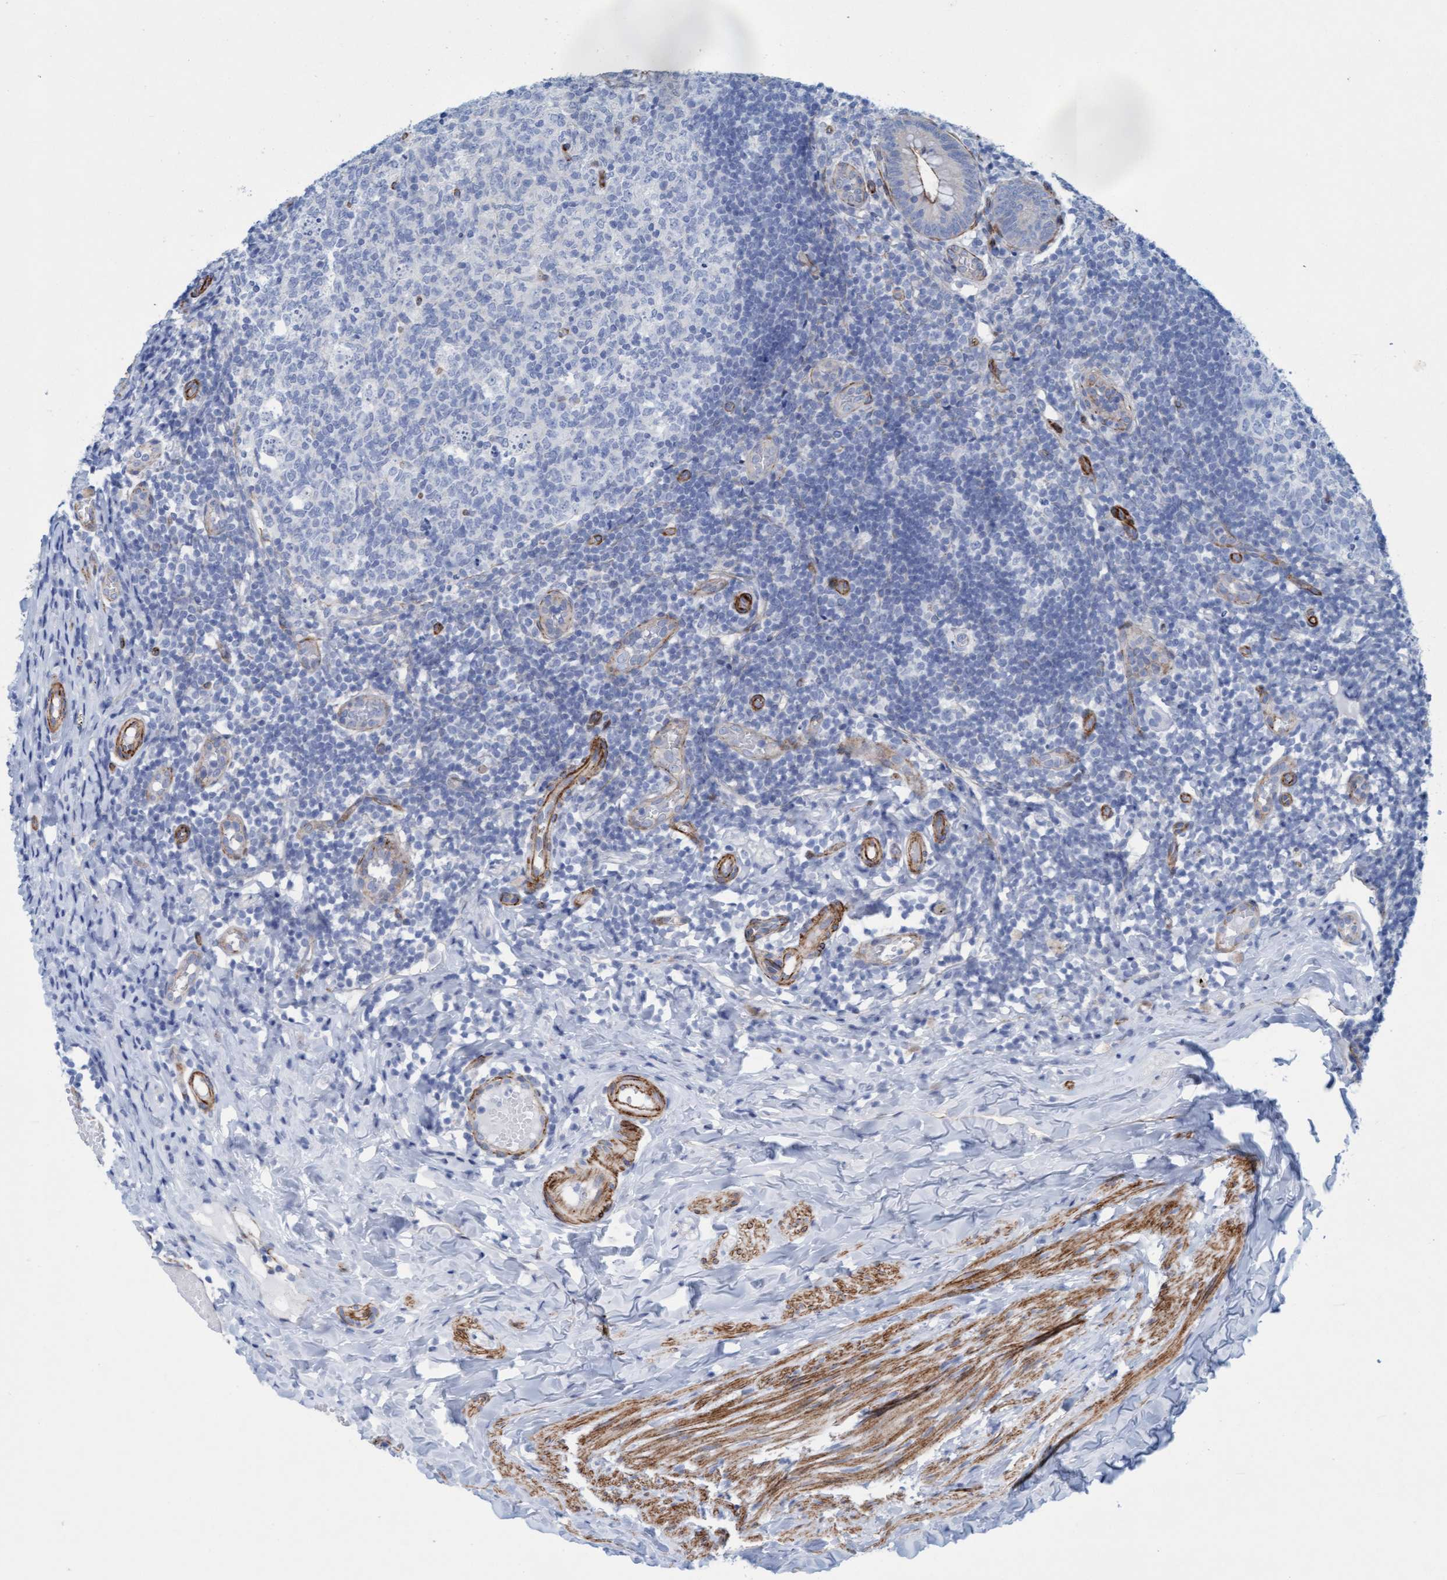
{"staining": {"intensity": "moderate", "quantity": "25%-75%", "location": "cytoplasmic/membranous"}, "tissue": "appendix", "cell_type": "Glandular cells", "image_type": "normal", "snomed": [{"axis": "morphology", "description": "Normal tissue, NOS"}, {"axis": "topography", "description": "Appendix"}], "caption": "A photomicrograph showing moderate cytoplasmic/membranous expression in approximately 25%-75% of glandular cells in normal appendix, as visualized by brown immunohistochemical staining.", "gene": "MTFR1", "patient": {"sex": "male", "age": 8}}